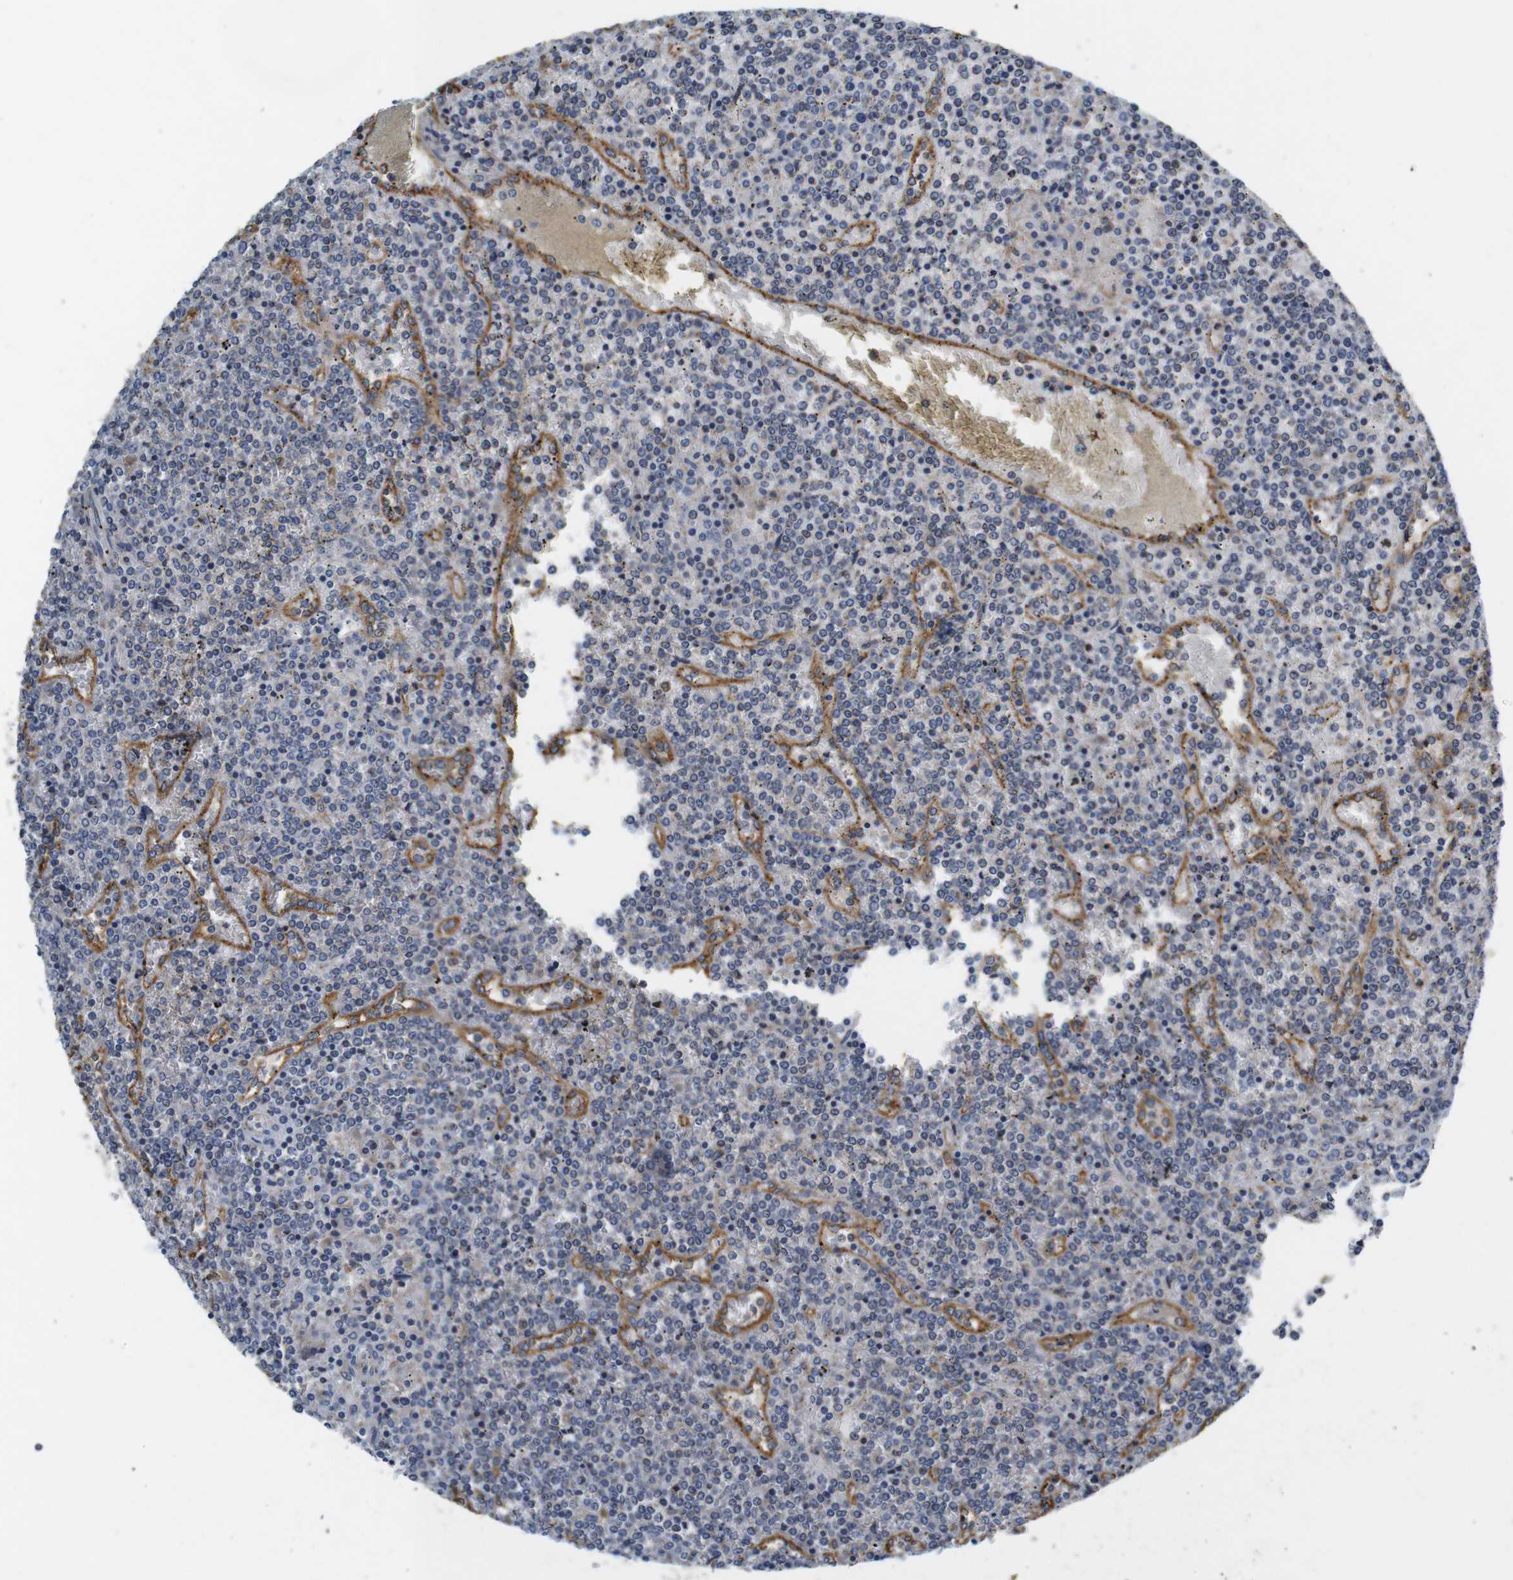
{"staining": {"intensity": "negative", "quantity": "none", "location": "none"}, "tissue": "lymphoma", "cell_type": "Tumor cells", "image_type": "cancer", "snomed": [{"axis": "morphology", "description": "Malignant lymphoma, non-Hodgkin's type, Low grade"}, {"axis": "topography", "description": "Spleen"}], "caption": "IHC micrograph of neoplastic tissue: malignant lymphoma, non-Hodgkin's type (low-grade) stained with DAB reveals no significant protein staining in tumor cells.", "gene": "MARCHF7", "patient": {"sex": "female", "age": 19}}